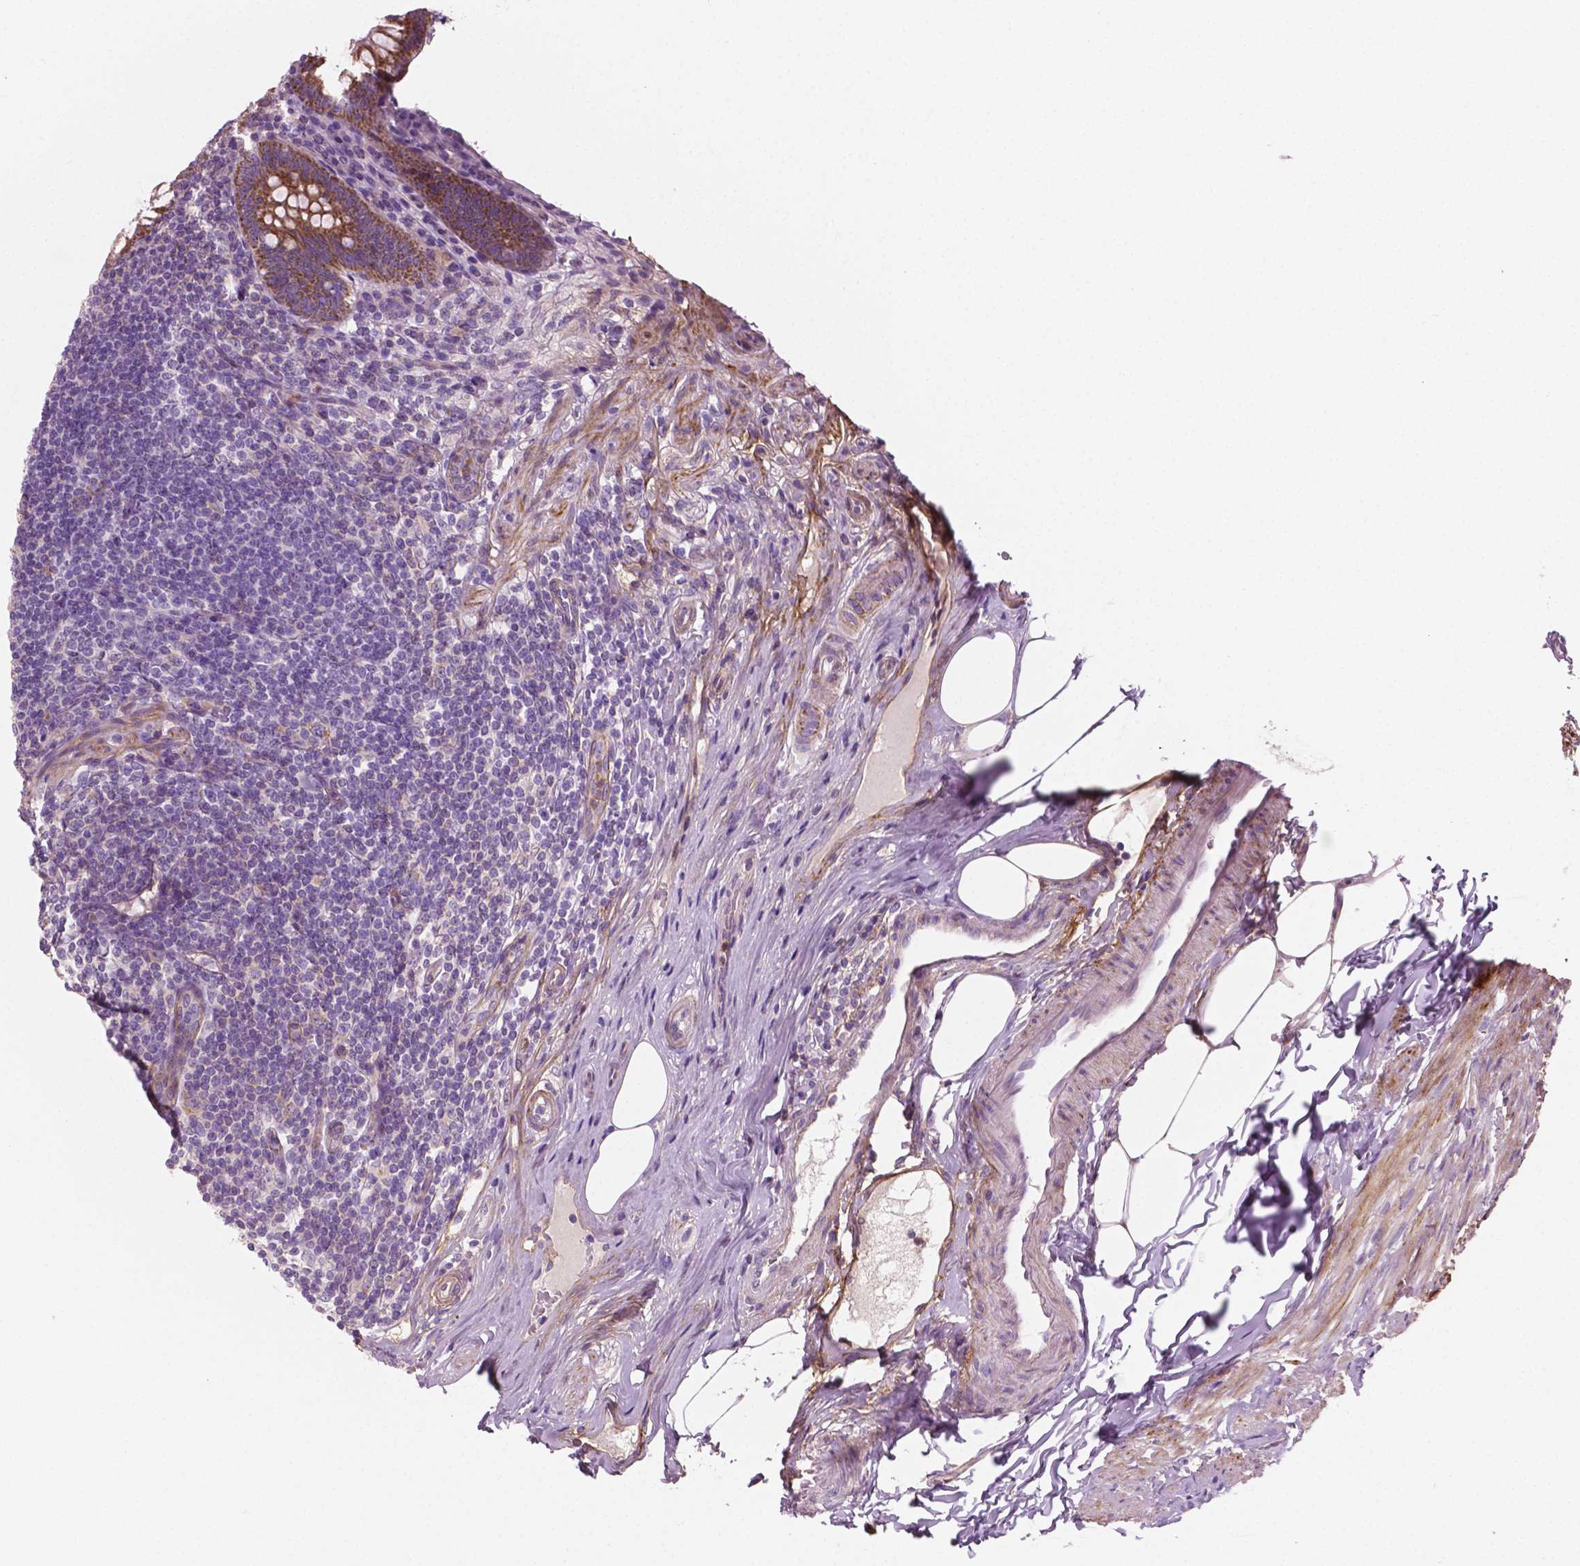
{"staining": {"intensity": "moderate", "quantity": ">75%", "location": "cytoplasmic/membranous"}, "tissue": "appendix", "cell_type": "Glandular cells", "image_type": "normal", "snomed": [{"axis": "morphology", "description": "Normal tissue, NOS"}, {"axis": "topography", "description": "Appendix"}], "caption": "Glandular cells display medium levels of moderate cytoplasmic/membranous positivity in approximately >75% of cells in normal human appendix.", "gene": "PTX3", "patient": {"sex": "male", "age": 47}}